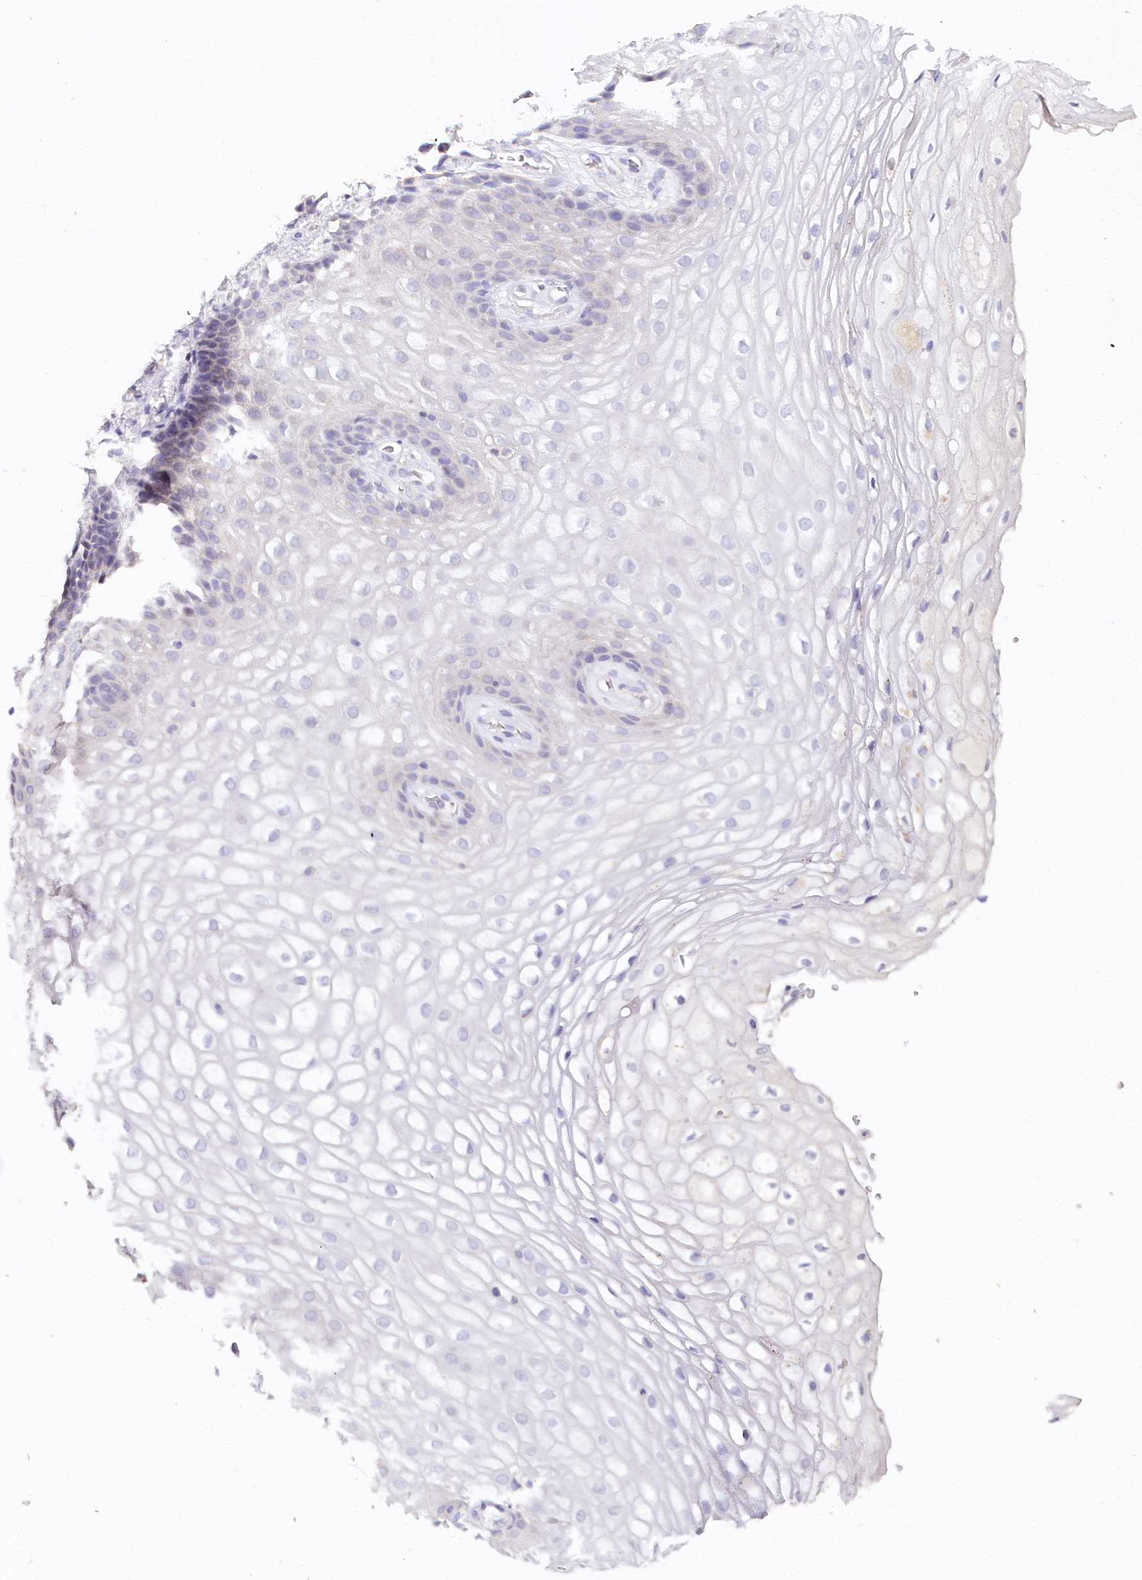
{"staining": {"intensity": "negative", "quantity": "none", "location": "none"}, "tissue": "vagina", "cell_type": "Squamous epithelial cells", "image_type": "normal", "snomed": [{"axis": "morphology", "description": "Normal tissue, NOS"}, {"axis": "topography", "description": "Vagina"}], "caption": "DAB (3,3'-diaminobenzidine) immunohistochemical staining of benign human vagina displays no significant positivity in squamous epithelial cells.", "gene": "TP53", "patient": {"sex": "female", "age": 60}}